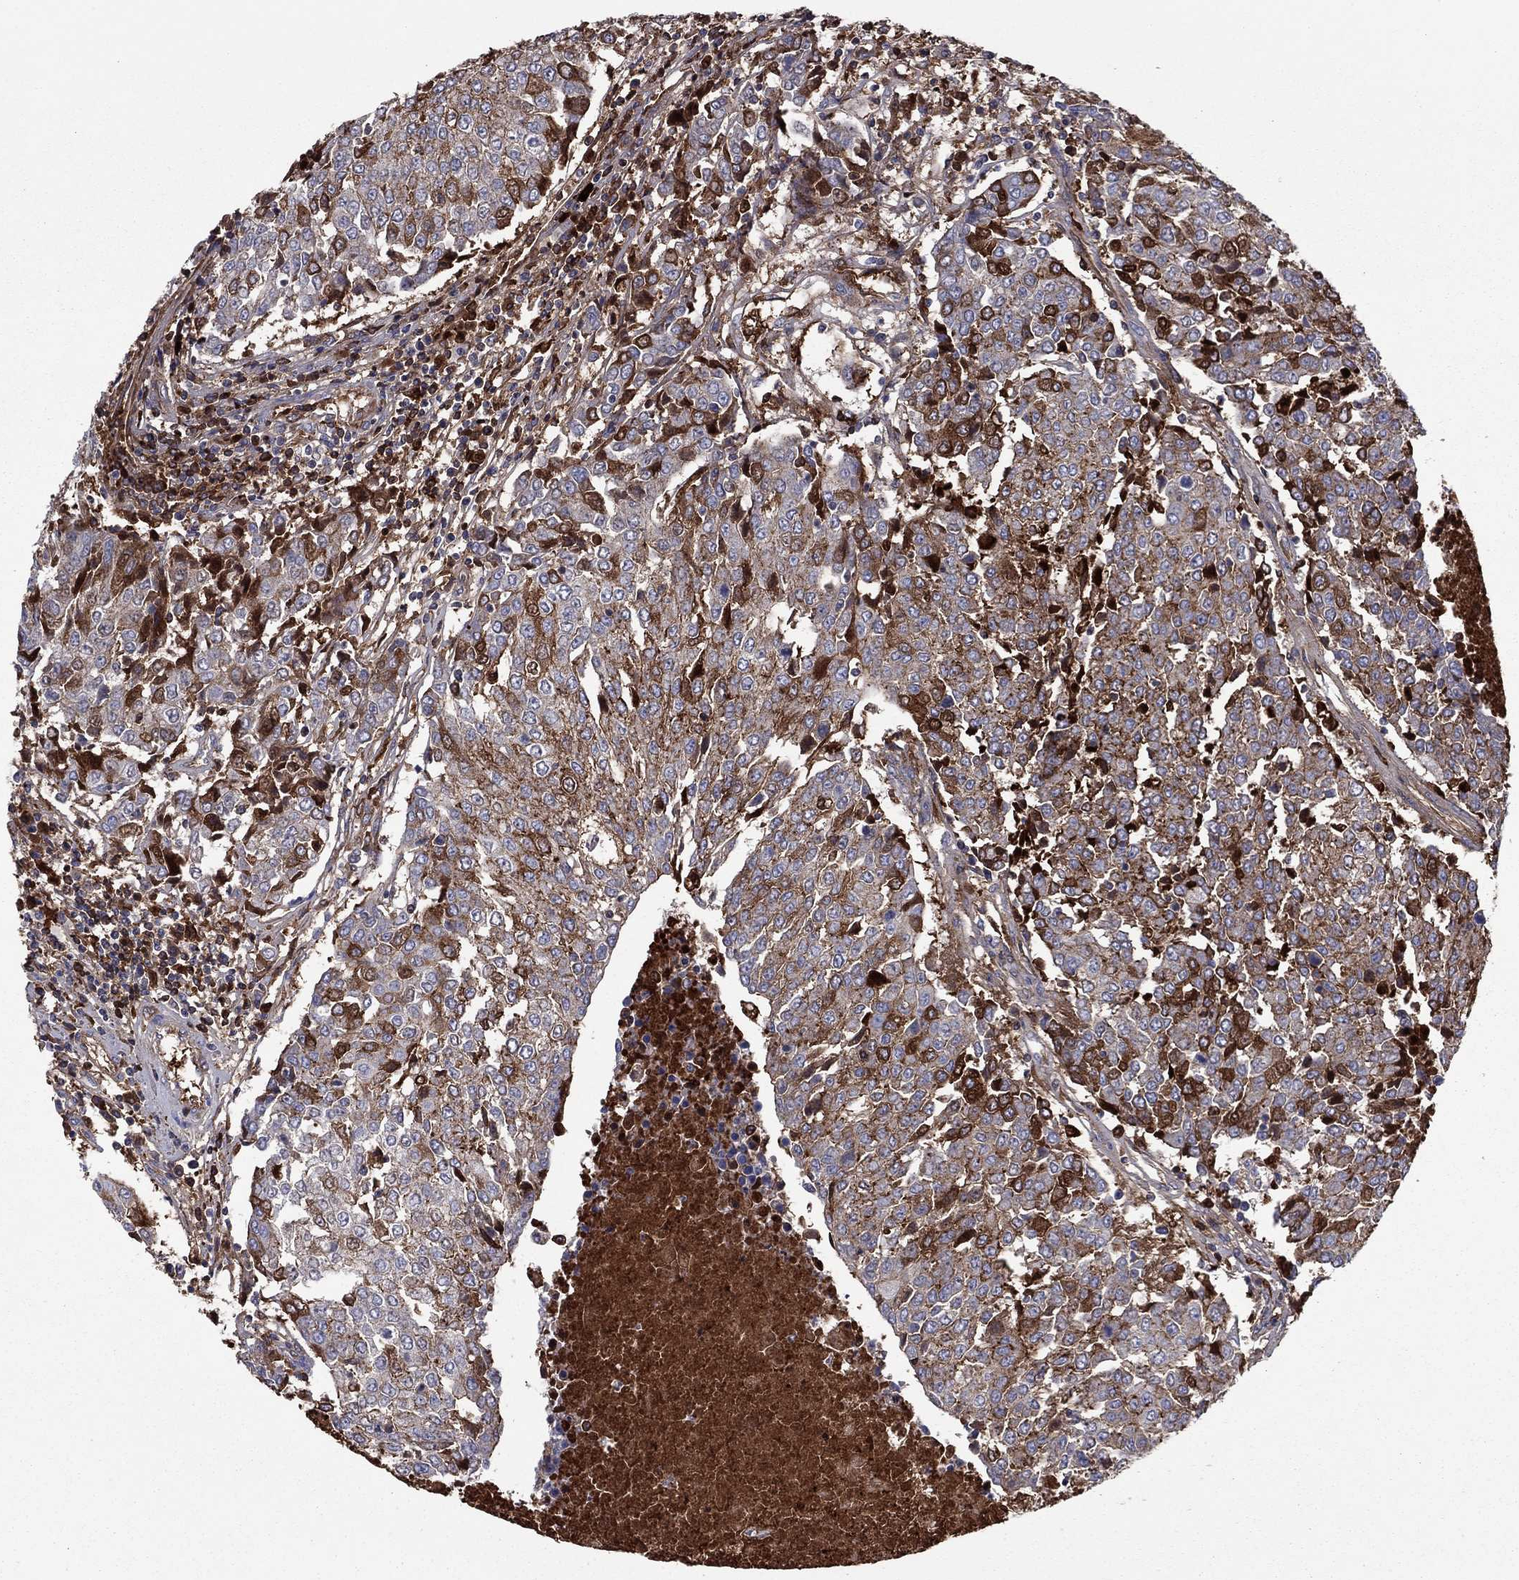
{"staining": {"intensity": "strong", "quantity": "25%-75%", "location": "cytoplasmic/membranous"}, "tissue": "urothelial cancer", "cell_type": "Tumor cells", "image_type": "cancer", "snomed": [{"axis": "morphology", "description": "Urothelial carcinoma, High grade"}, {"axis": "topography", "description": "Urinary bladder"}], "caption": "Immunohistochemistry photomicrograph of urothelial carcinoma (high-grade) stained for a protein (brown), which demonstrates high levels of strong cytoplasmic/membranous positivity in about 25%-75% of tumor cells.", "gene": "HPX", "patient": {"sex": "female", "age": 85}}